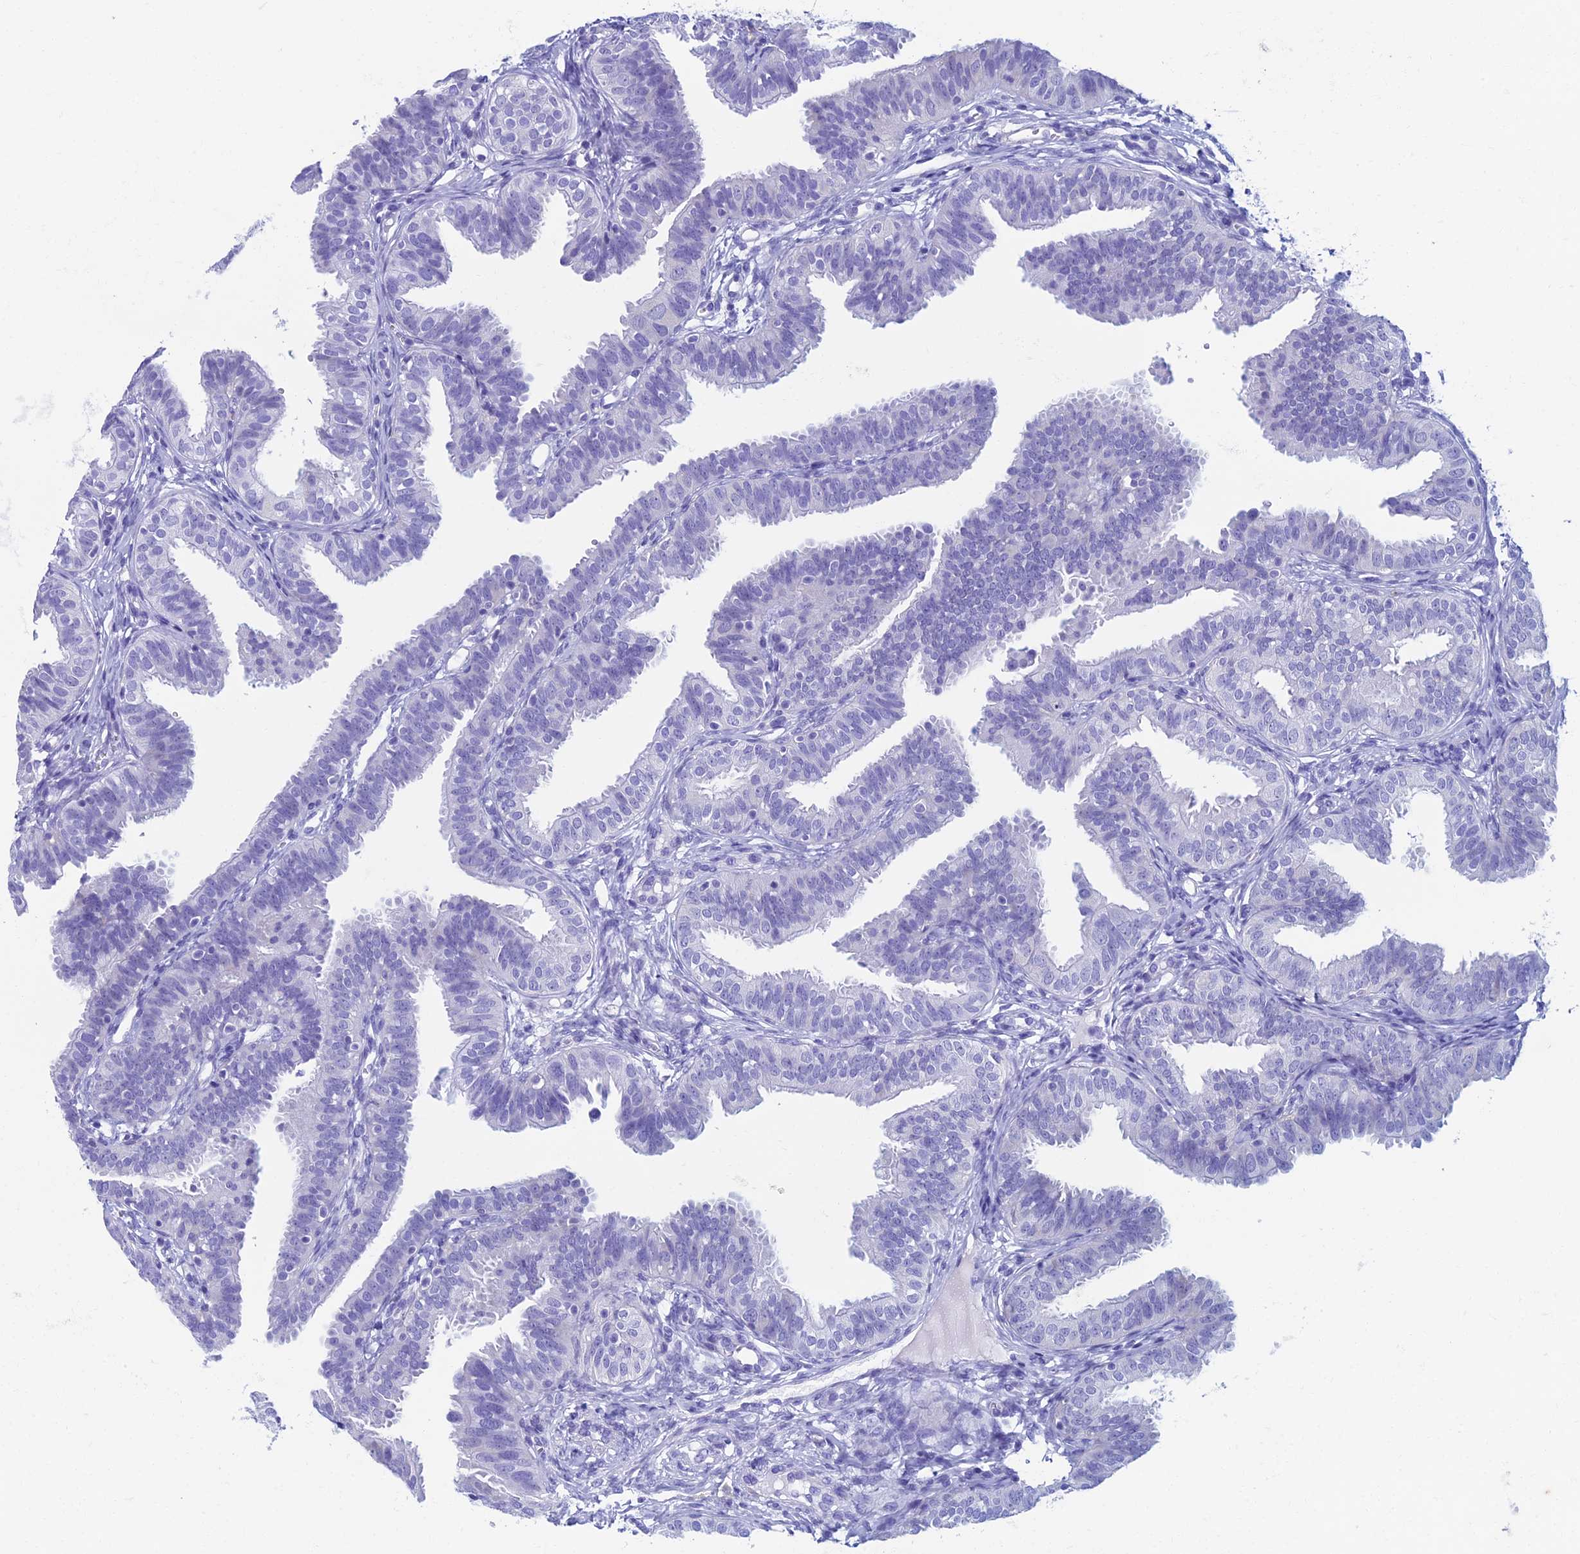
{"staining": {"intensity": "negative", "quantity": "none", "location": "none"}, "tissue": "fallopian tube", "cell_type": "Glandular cells", "image_type": "normal", "snomed": [{"axis": "morphology", "description": "Normal tissue, NOS"}, {"axis": "topography", "description": "Fallopian tube"}], "caption": "This is an immunohistochemistry (IHC) micrograph of unremarkable fallopian tube. There is no expression in glandular cells.", "gene": "KCNK17", "patient": {"sex": "female", "age": 35}}